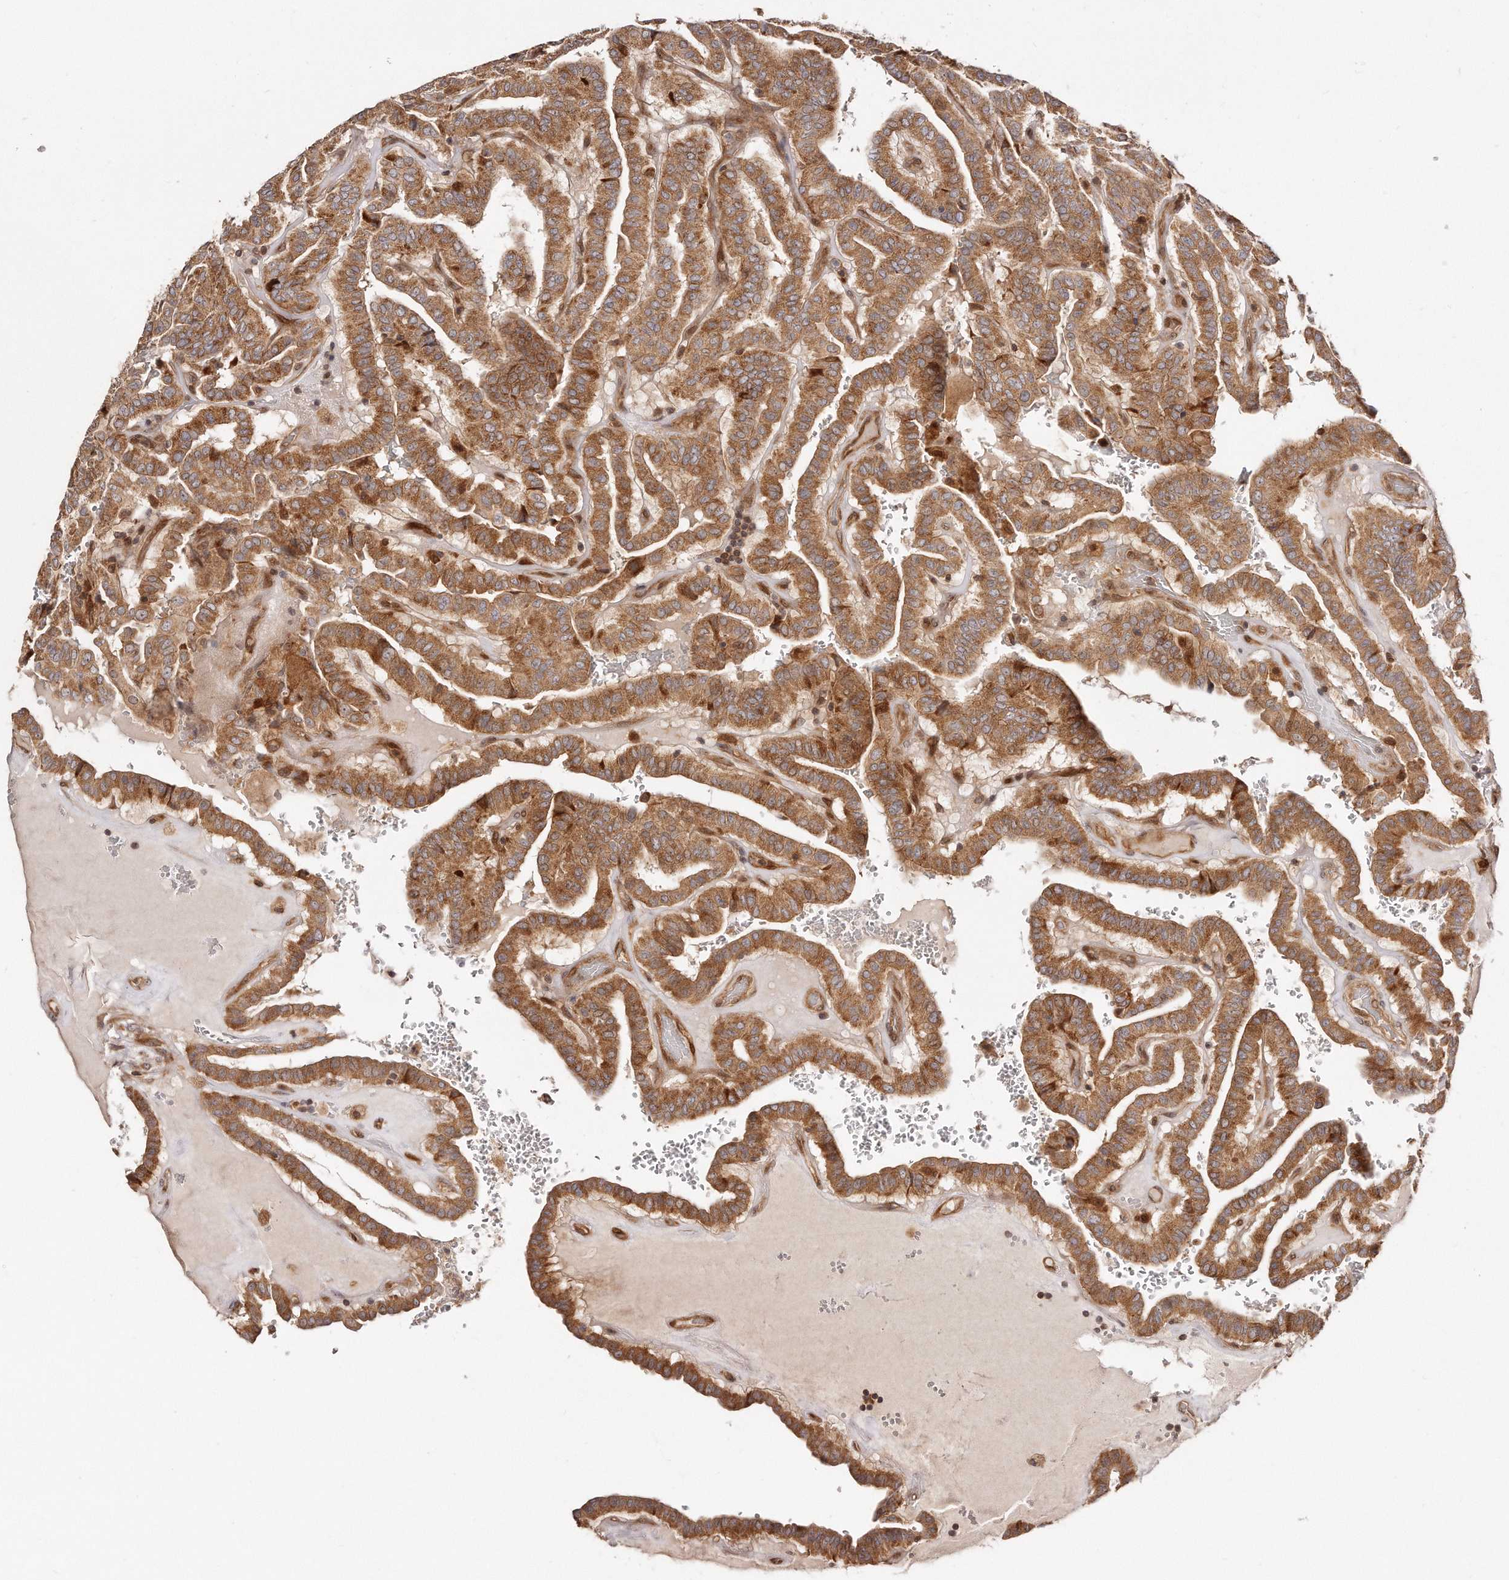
{"staining": {"intensity": "moderate", "quantity": ">75%", "location": "cytoplasmic/membranous"}, "tissue": "thyroid cancer", "cell_type": "Tumor cells", "image_type": "cancer", "snomed": [{"axis": "morphology", "description": "Papillary adenocarcinoma, NOS"}, {"axis": "topography", "description": "Thyroid gland"}], "caption": "DAB immunohistochemical staining of papillary adenocarcinoma (thyroid) displays moderate cytoplasmic/membranous protein staining in approximately >75% of tumor cells.", "gene": "GBP4", "patient": {"sex": "male", "age": 77}}